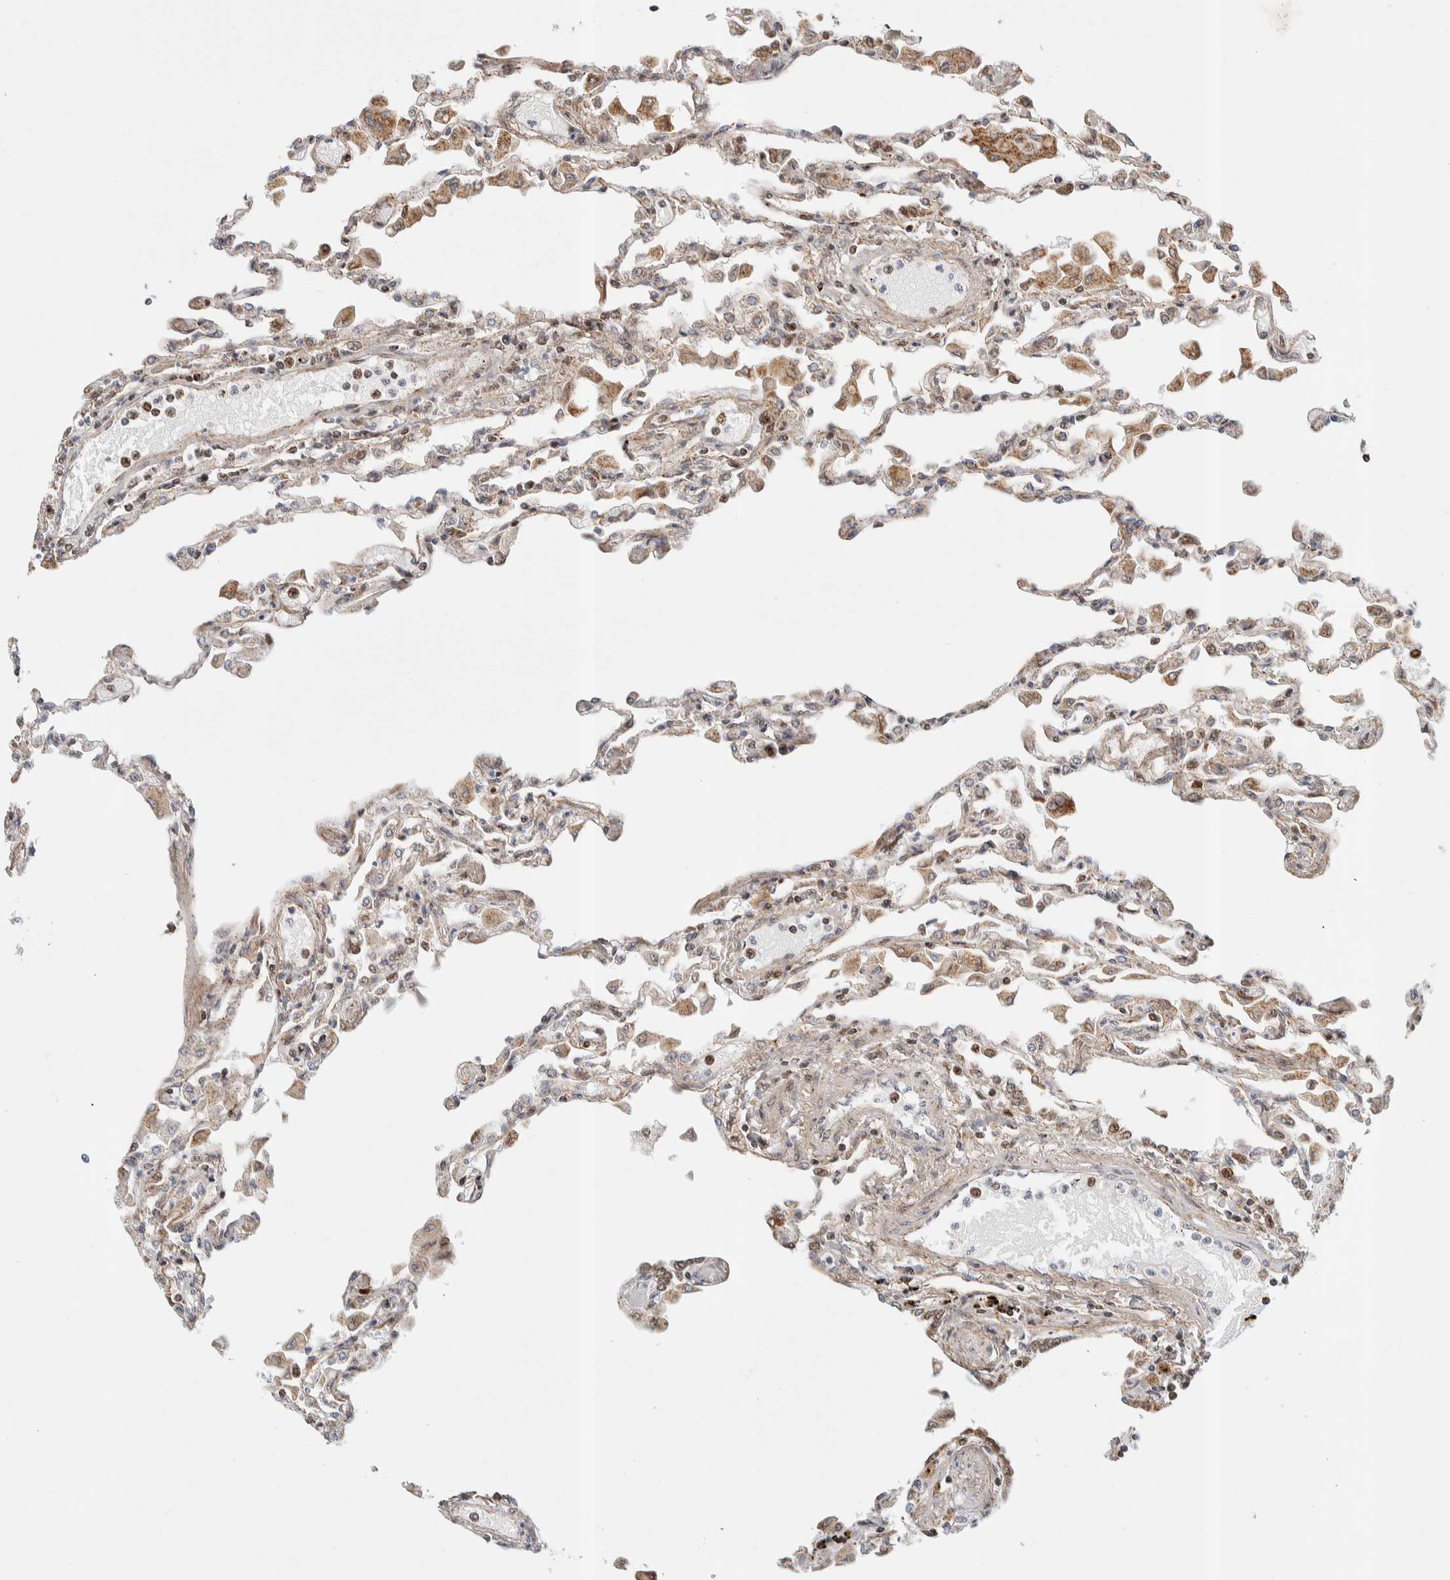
{"staining": {"intensity": "moderate", "quantity": "25%-75%", "location": "nuclear"}, "tissue": "lung", "cell_type": "Alveolar cells", "image_type": "normal", "snomed": [{"axis": "morphology", "description": "Normal tissue, NOS"}, {"axis": "topography", "description": "Bronchus"}, {"axis": "topography", "description": "Lung"}], "caption": "Approximately 25%-75% of alveolar cells in unremarkable human lung show moderate nuclear protein expression as visualized by brown immunohistochemical staining.", "gene": "TSPAN32", "patient": {"sex": "female", "age": 49}}